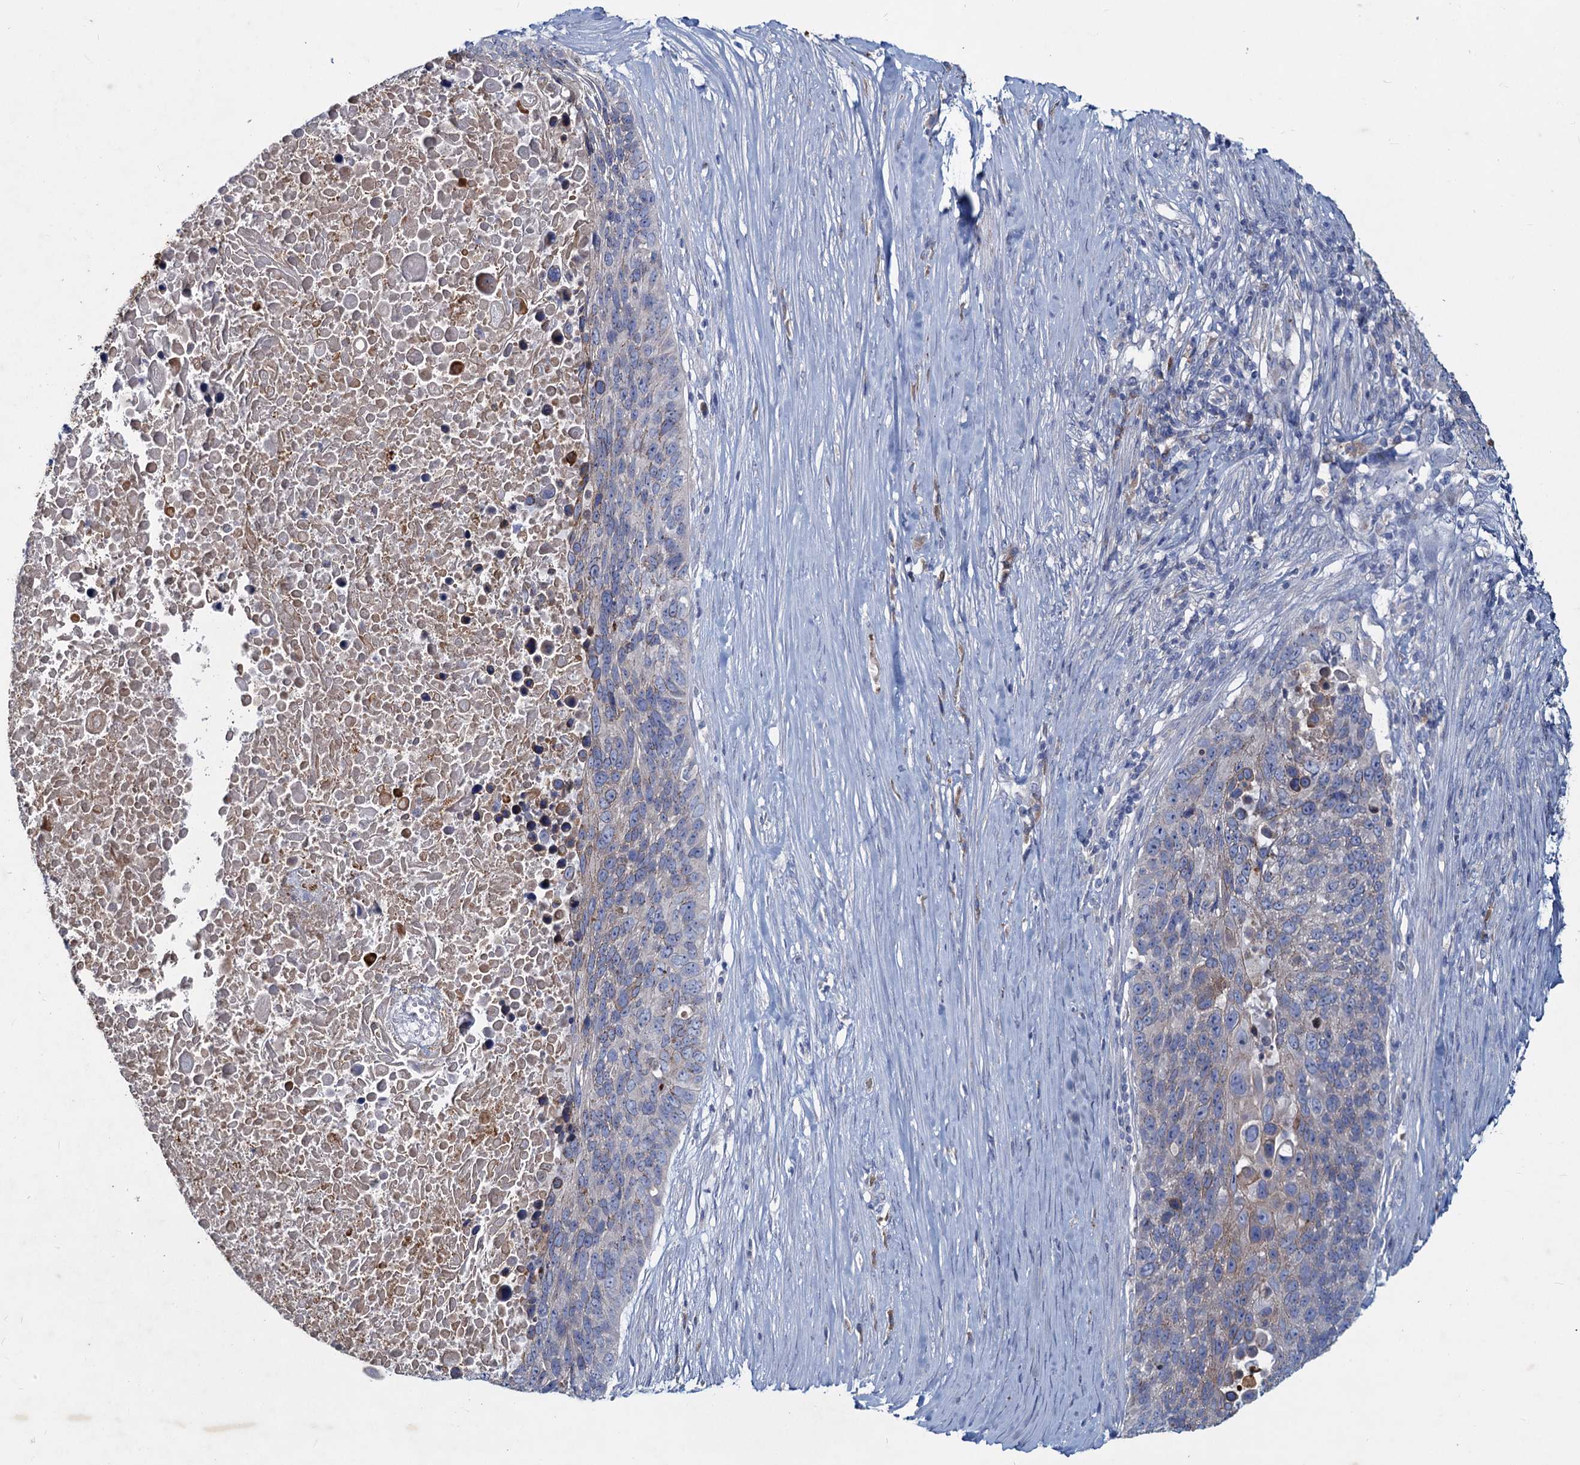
{"staining": {"intensity": "weak", "quantity": "<25%", "location": "cytoplasmic/membranous"}, "tissue": "lung cancer", "cell_type": "Tumor cells", "image_type": "cancer", "snomed": [{"axis": "morphology", "description": "Normal tissue, NOS"}, {"axis": "morphology", "description": "Squamous cell carcinoma, NOS"}, {"axis": "topography", "description": "Lymph node"}, {"axis": "topography", "description": "Lung"}], "caption": "Immunohistochemical staining of lung cancer (squamous cell carcinoma) reveals no significant positivity in tumor cells.", "gene": "TMX2", "patient": {"sex": "male", "age": 66}}